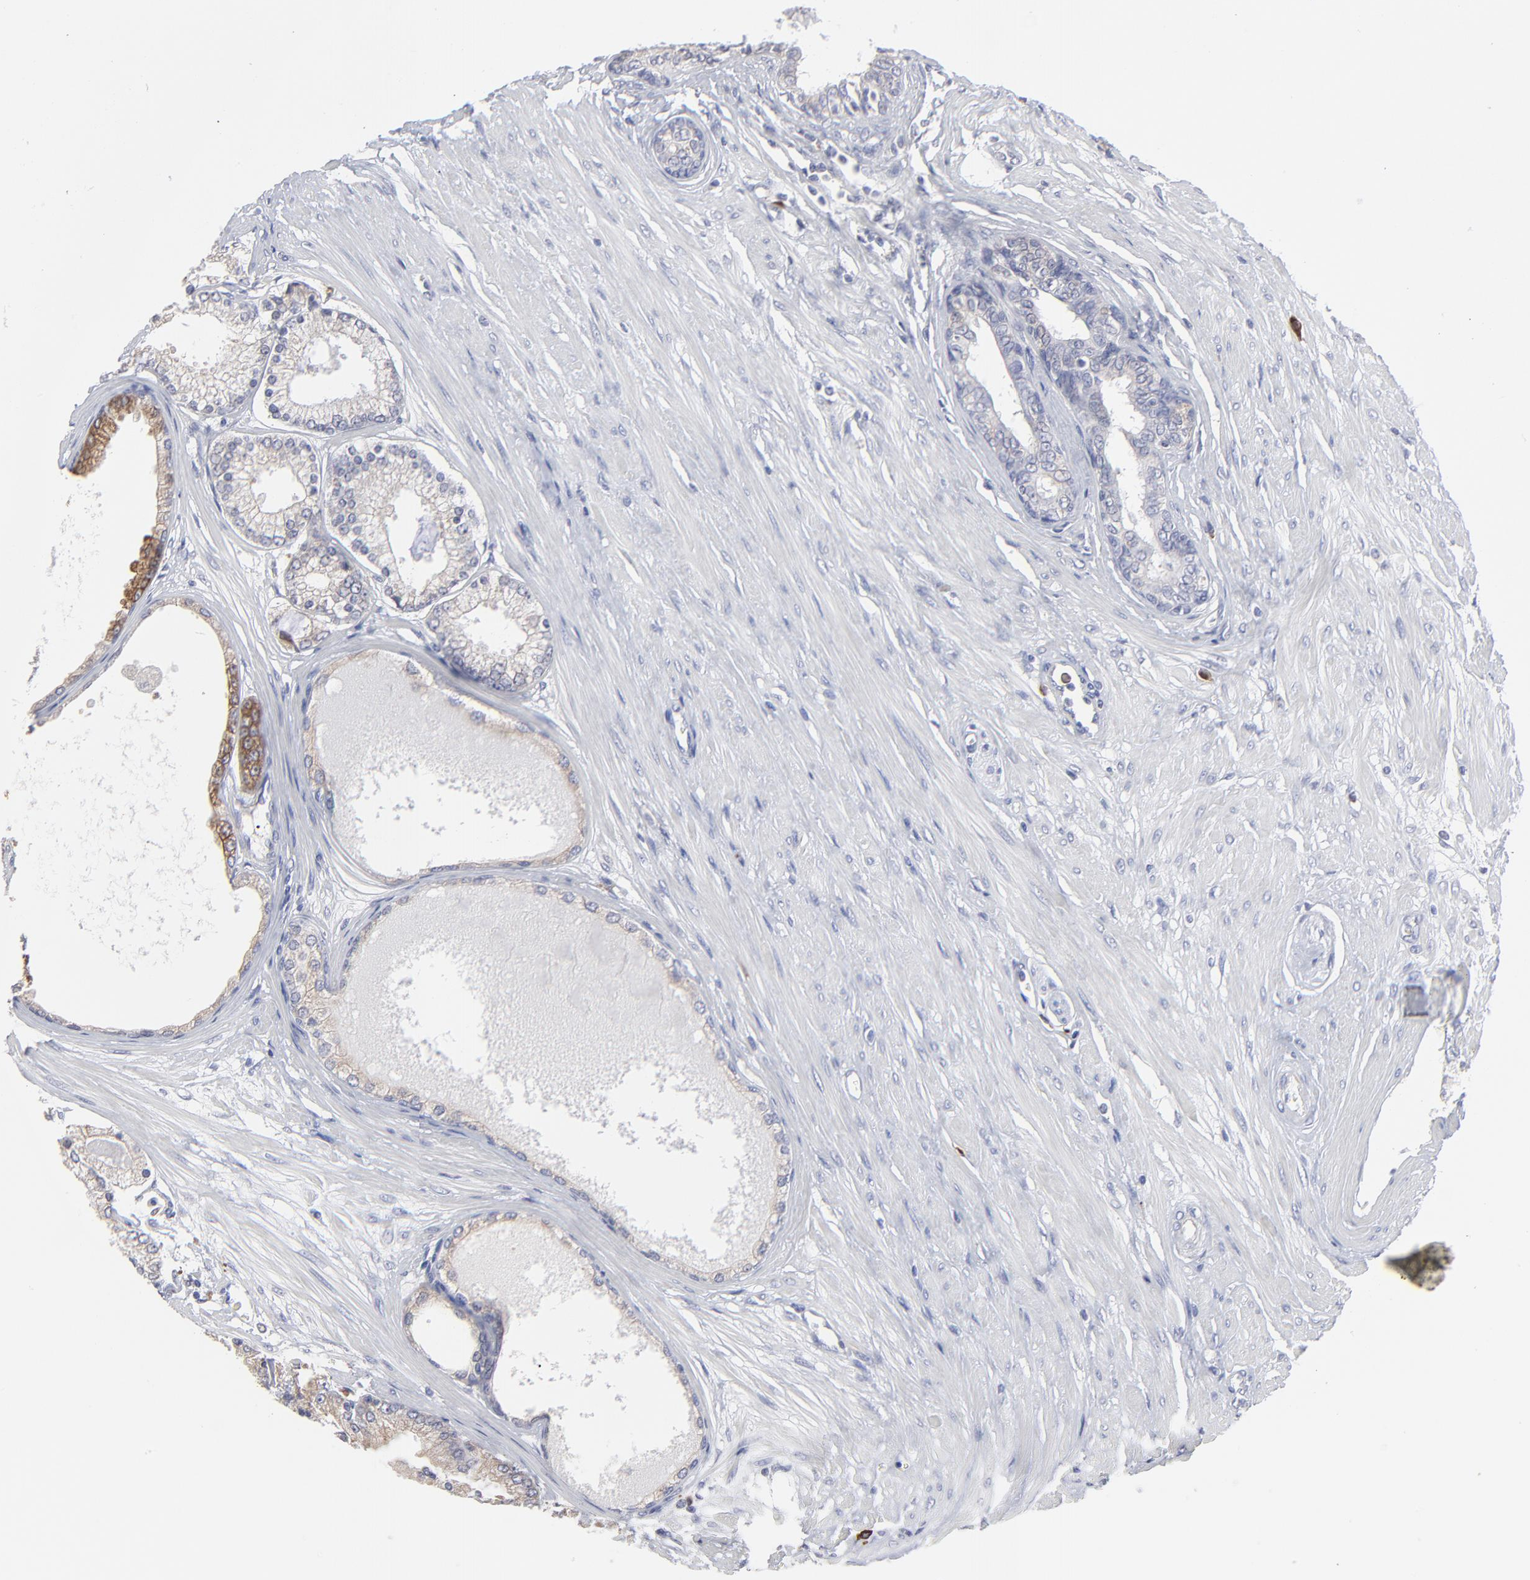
{"staining": {"intensity": "weak", "quantity": ">75%", "location": "cytoplasmic/membranous"}, "tissue": "prostate cancer", "cell_type": "Tumor cells", "image_type": "cancer", "snomed": [{"axis": "morphology", "description": "Adenocarcinoma, Medium grade"}, {"axis": "topography", "description": "Prostate"}], "caption": "Prostate cancer stained with immunohistochemistry displays weak cytoplasmic/membranous positivity in about >75% of tumor cells.", "gene": "TRIM22", "patient": {"sex": "male", "age": 72}}